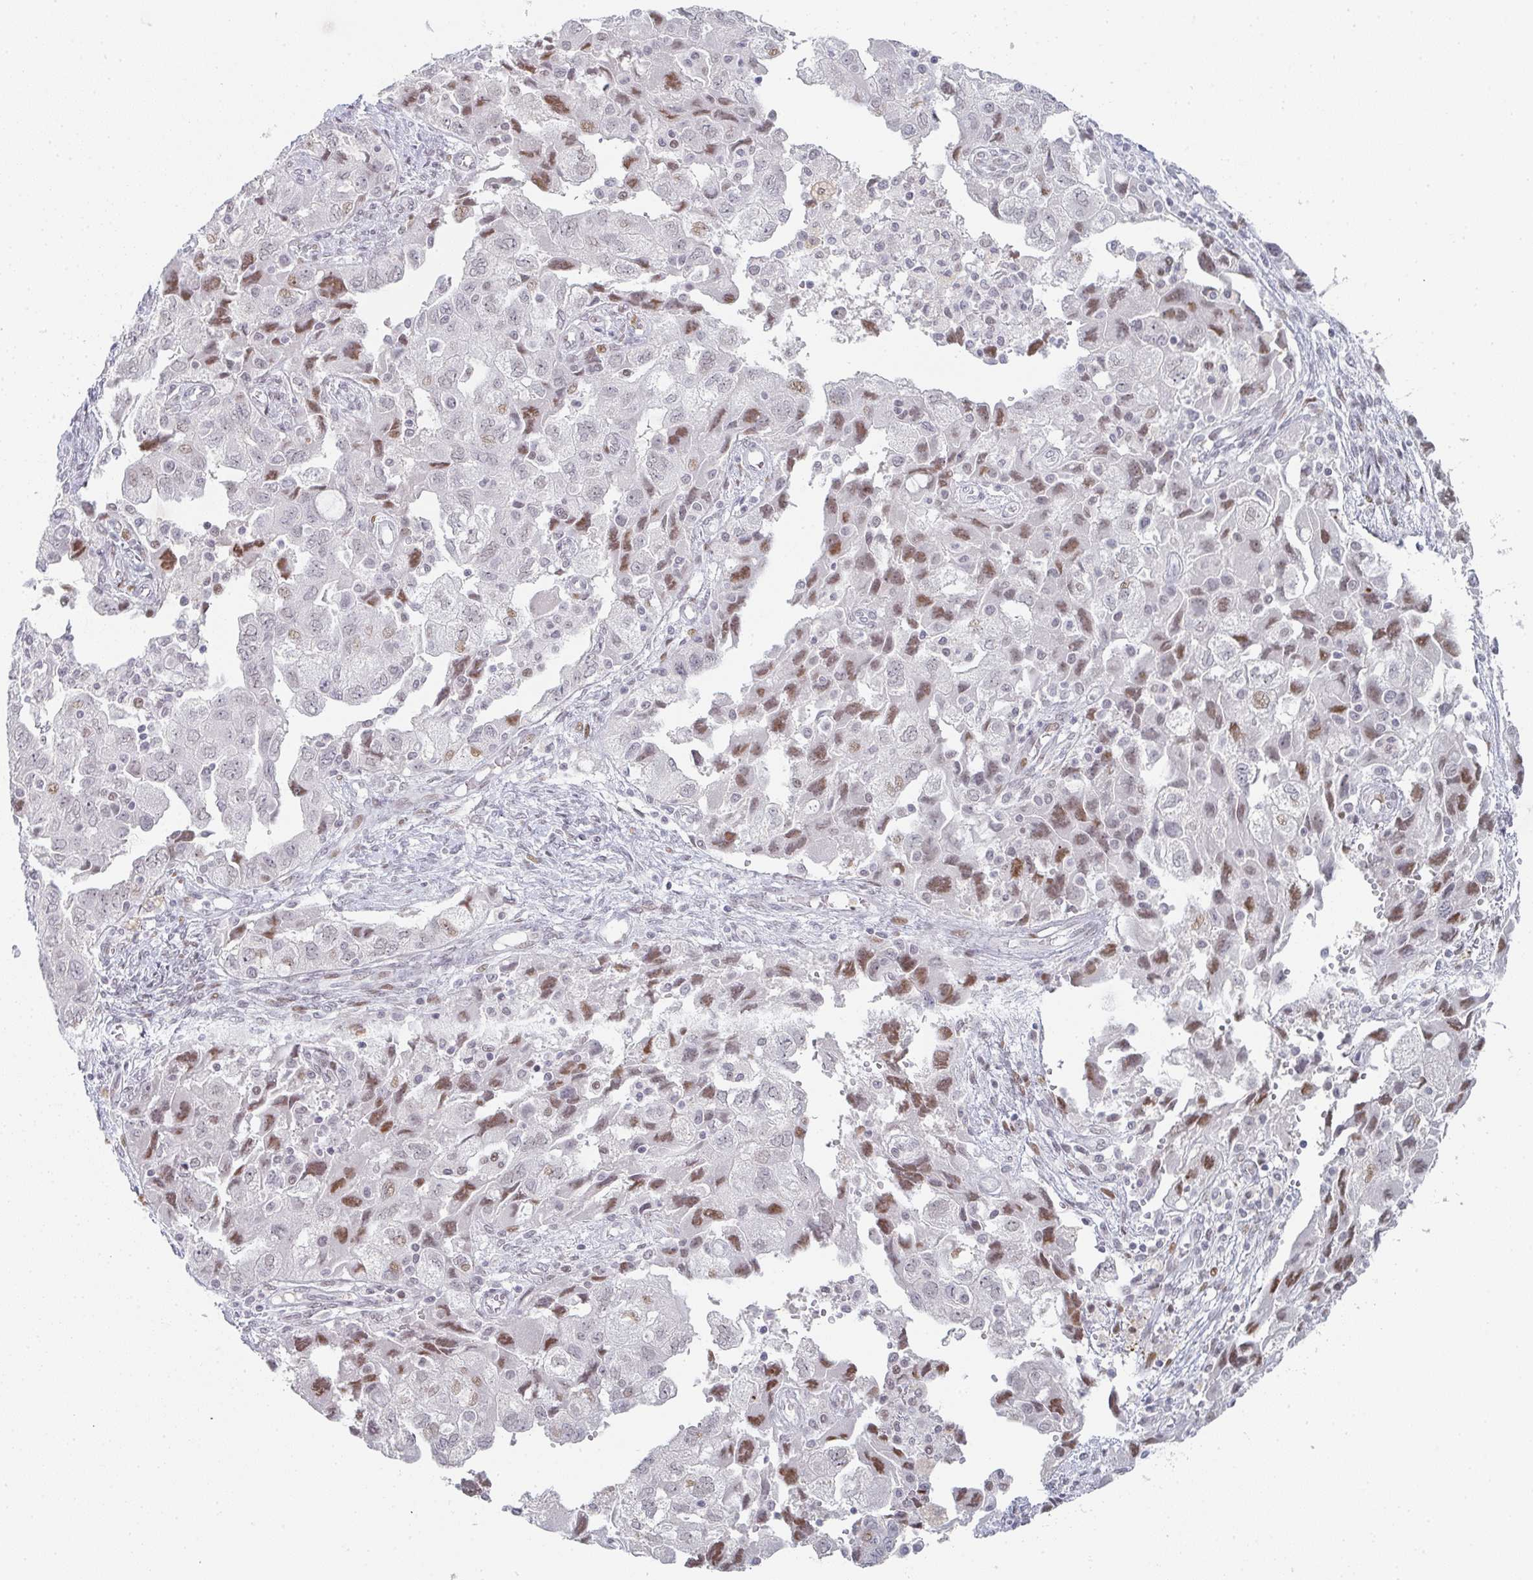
{"staining": {"intensity": "moderate", "quantity": "25%-75%", "location": "nuclear"}, "tissue": "ovarian cancer", "cell_type": "Tumor cells", "image_type": "cancer", "snomed": [{"axis": "morphology", "description": "Carcinoma, NOS"}, {"axis": "morphology", "description": "Cystadenocarcinoma, serous, NOS"}, {"axis": "topography", "description": "Ovary"}], "caption": "DAB (3,3'-diaminobenzidine) immunohistochemical staining of serous cystadenocarcinoma (ovarian) demonstrates moderate nuclear protein expression in approximately 25%-75% of tumor cells.", "gene": "LIN54", "patient": {"sex": "female", "age": 69}}